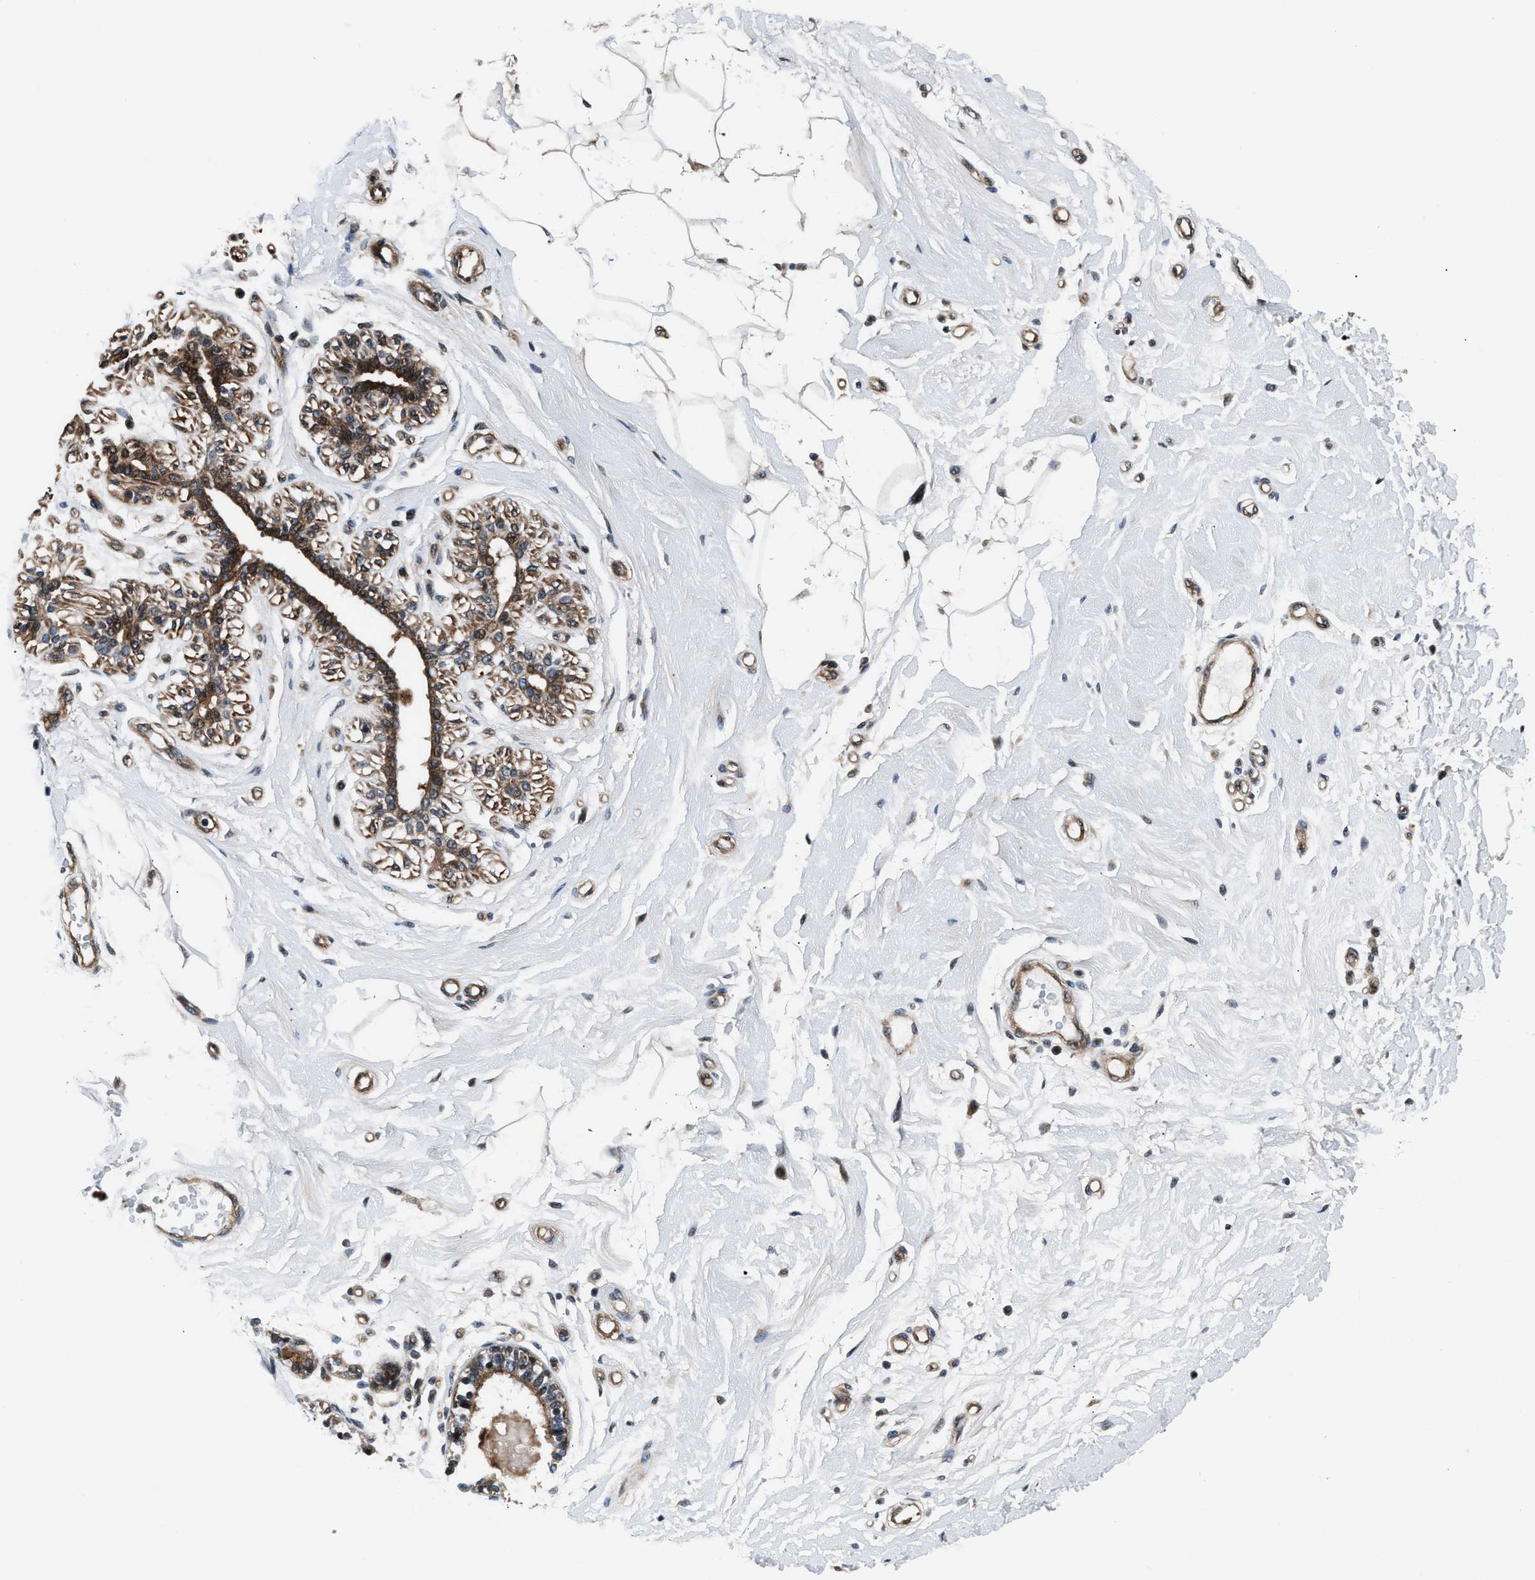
{"staining": {"intensity": "weak", "quantity": ">75%", "location": "cytoplasmic/membranous"}, "tissue": "breast", "cell_type": "Adipocytes", "image_type": "normal", "snomed": [{"axis": "morphology", "description": "Normal tissue, NOS"}, {"axis": "morphology", "description": "Lobular carcinoma"}, {"axis": "topography", "description": "Breast"}], "caption": "Human breast stained for a protein (brown) exhibits weak cytoplasmic/membranous positive positivity in about >75% of adipocytes.", "gene": "DYNC2I1", "patient": {"sex": "female", "age": 59}}